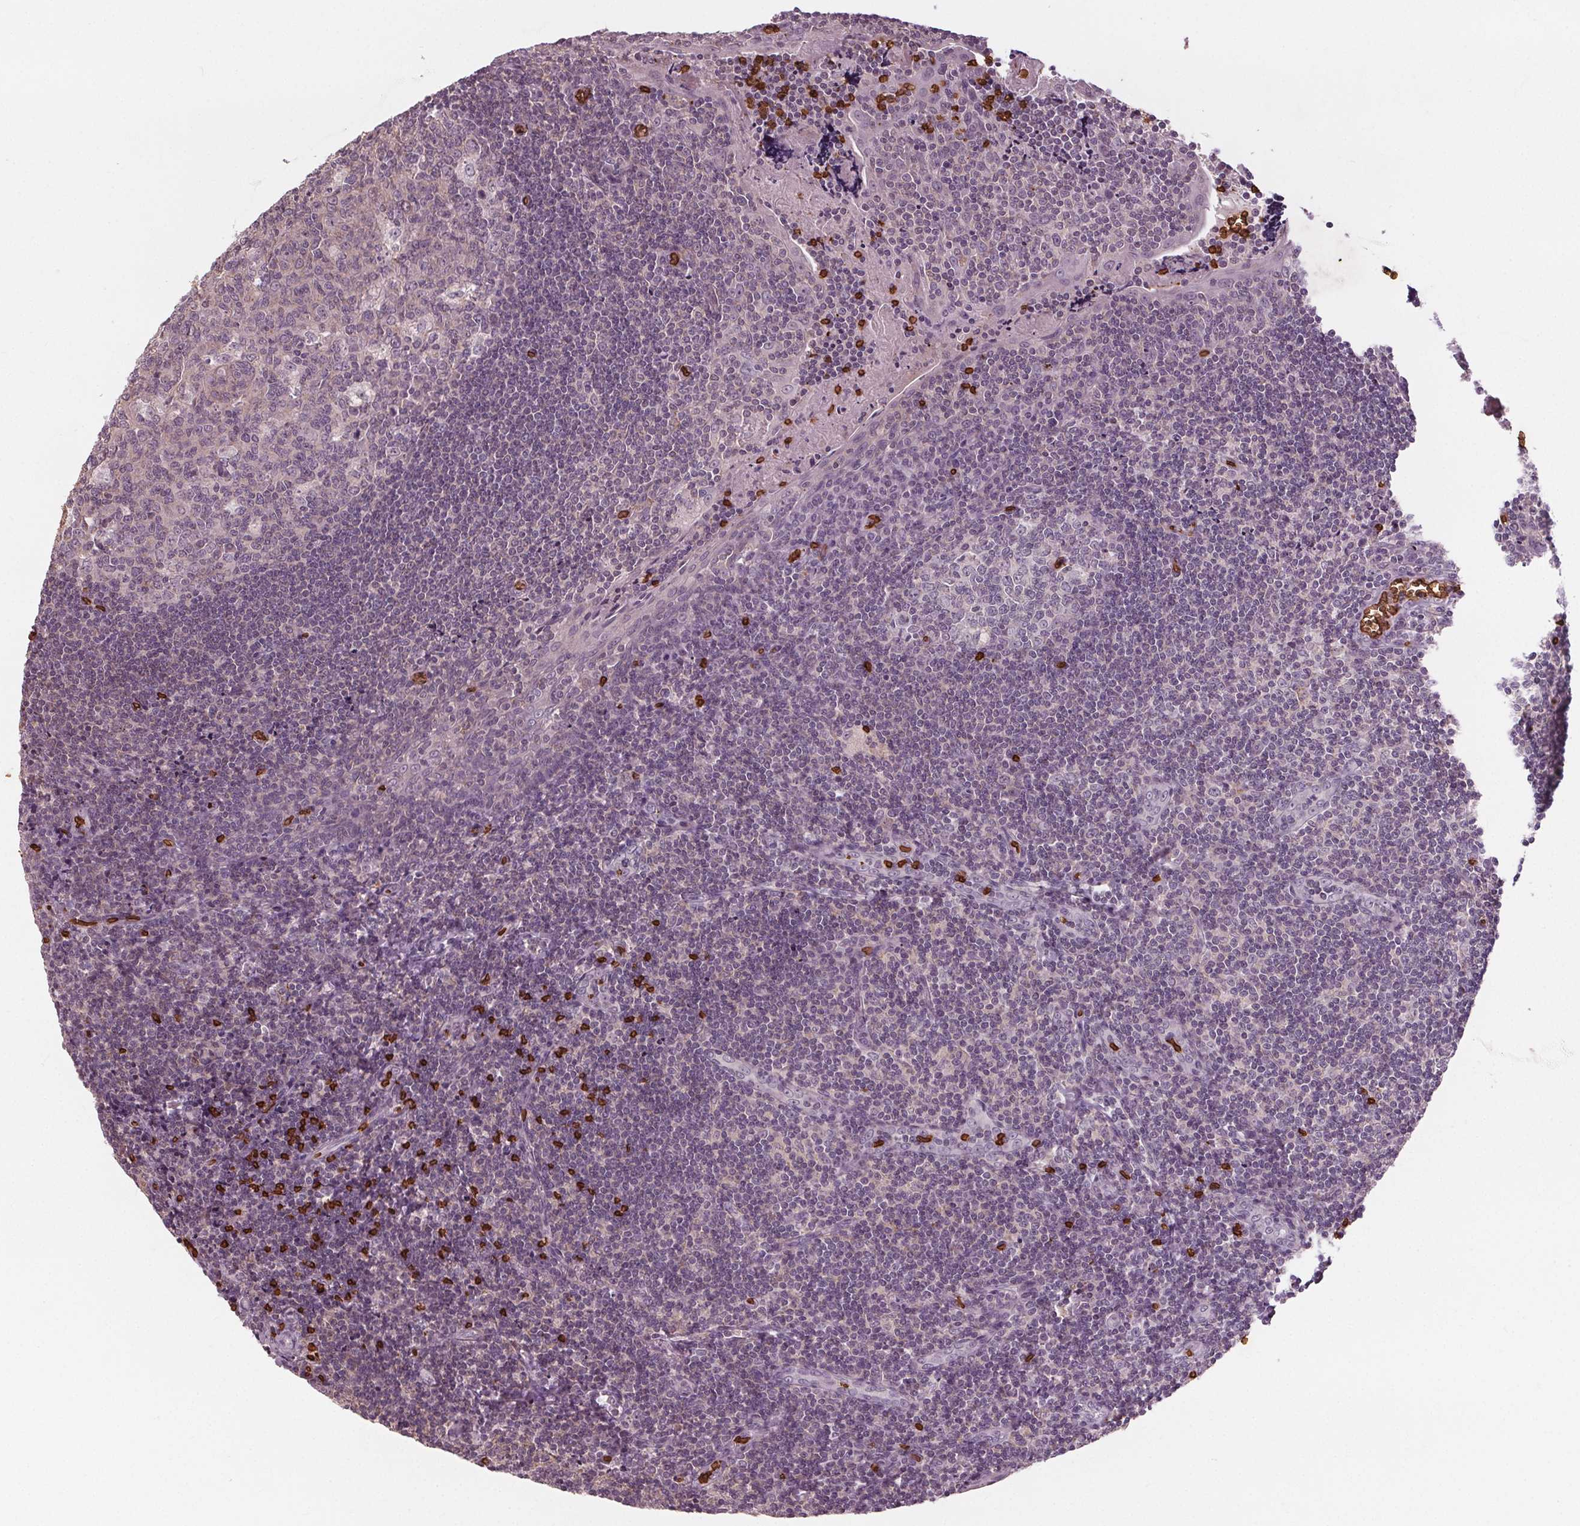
{"staining": {"intensity": "negative", "quantity": "none", "location": "none"}, "tissue": "tonsil", "cell_type": "Germinal center cells", "image_type": "normal", "snomed": [{"axis": "morphology", "description": "Normal tissue, NOS"}, {"axis": "morphology", "description": "Inflammation, NOS"}, {"axis": "topography", "description": "Tonsil"}], "caption": "Immunohistochemistry (IHC) micrograph of normal human tonsil stained for a protein (brown), which exhibits no expression in germinal center cells. Brightfield microscopy of IHC stained with DAB (3,3'-diaminobenzidine) (brown) and hematoxylin (blue), captured at high magnification.", "gene": "SLC4A1", "patient": {"sex": "female", "age": 31}}